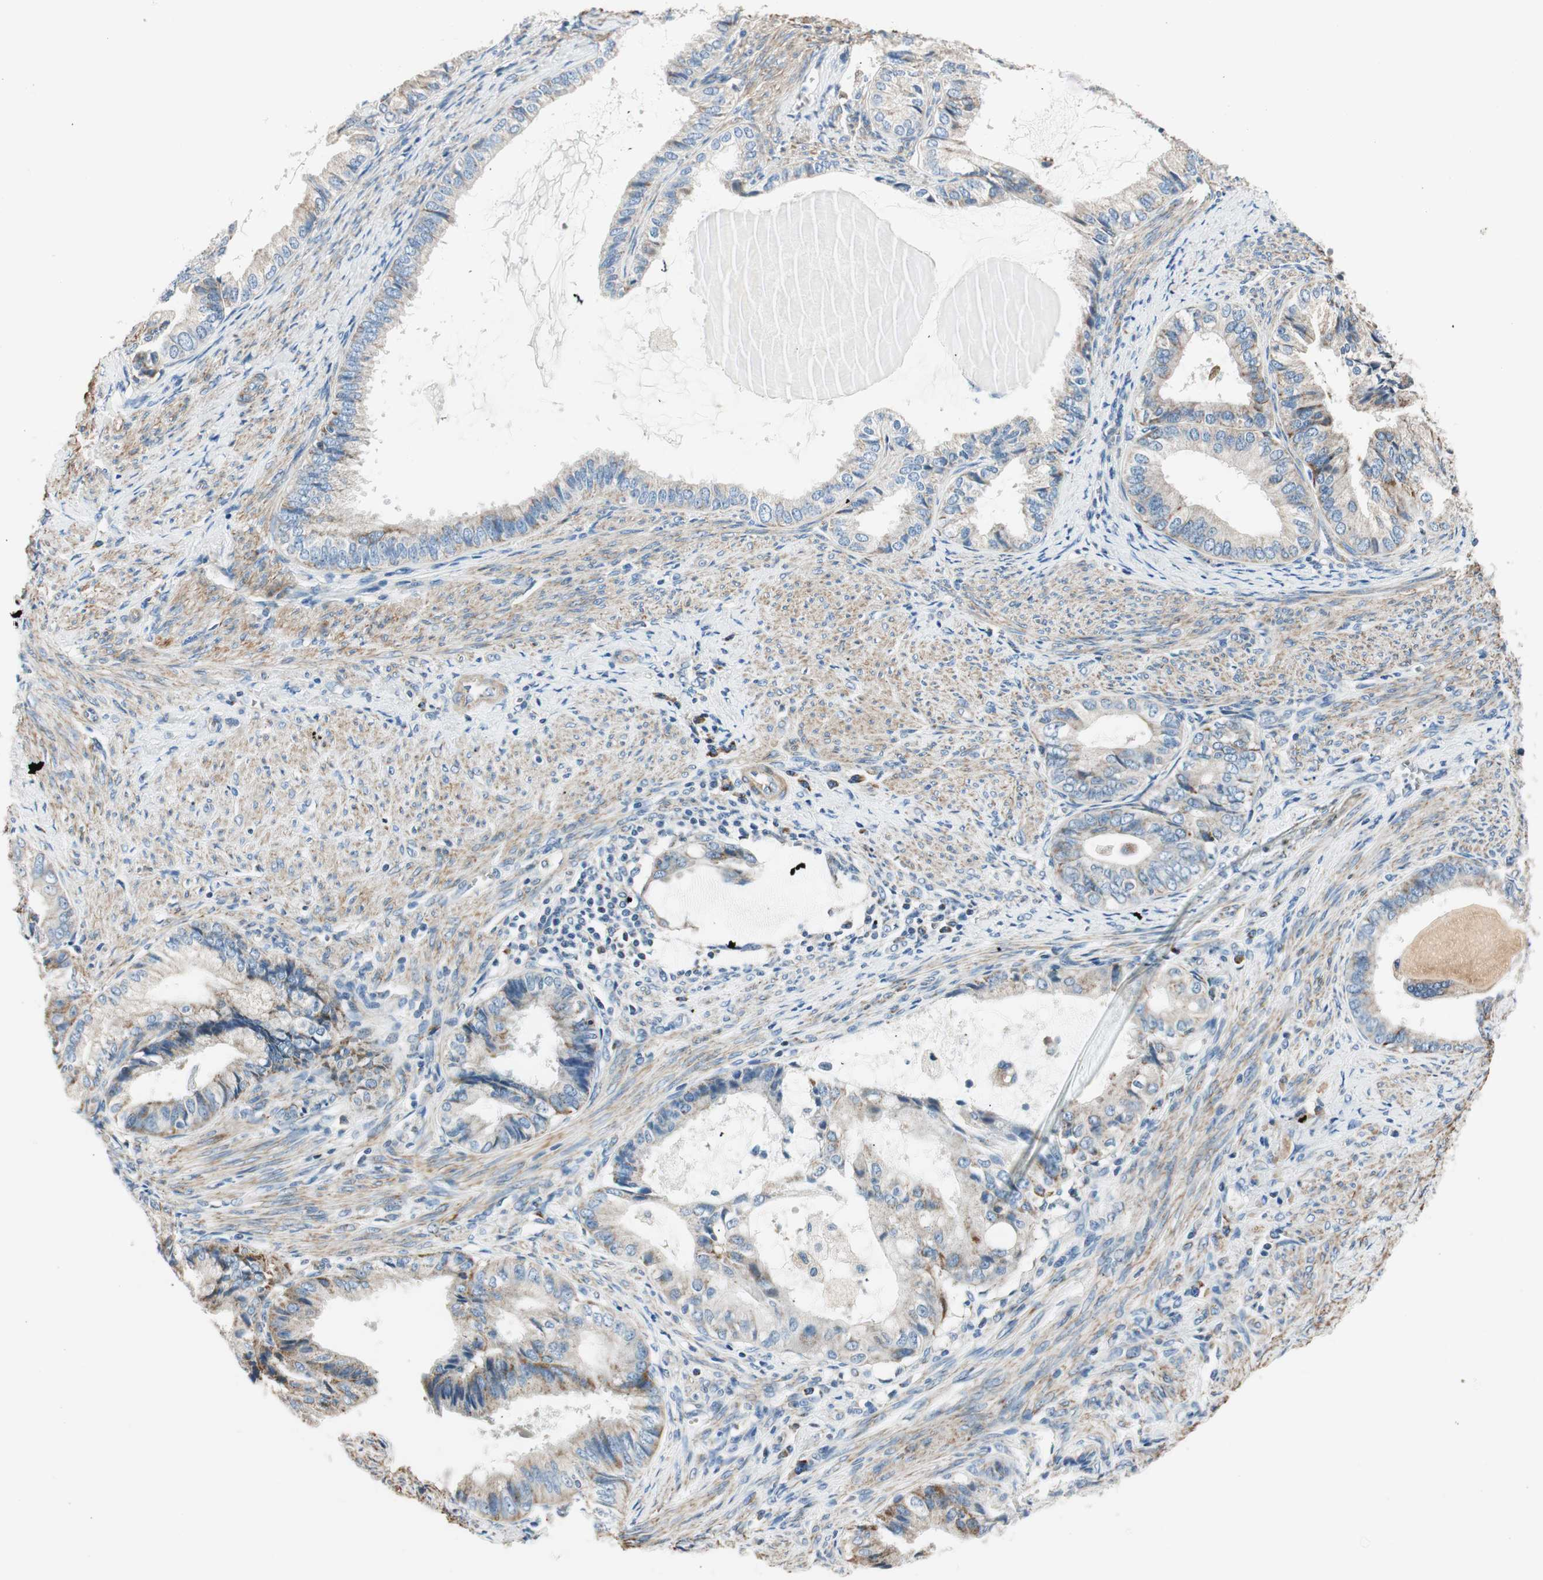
{"staining": {"intensity": "moderate", "quantity": "25%-75%", "location": "cytoplasmic/membranous"}, "tissue": "endometrial cancer", "cell_type": "Tumor cells", "image_type": "cancer", "snomed": [{"axis": "morphology", "description": "Adenocarcinoma, NOS"}, {"axis": "topography", "description": "Endometrium"}], "caption": "The micrograph demonstrates immunohistochemical staining of endometrial cancer. There is moderate cytoplasmic/membranous positivity is identified in approximately 25%-75% of tumor cells.", "gene": "RORB", "patient": {"sex": "female", "age": 86}}